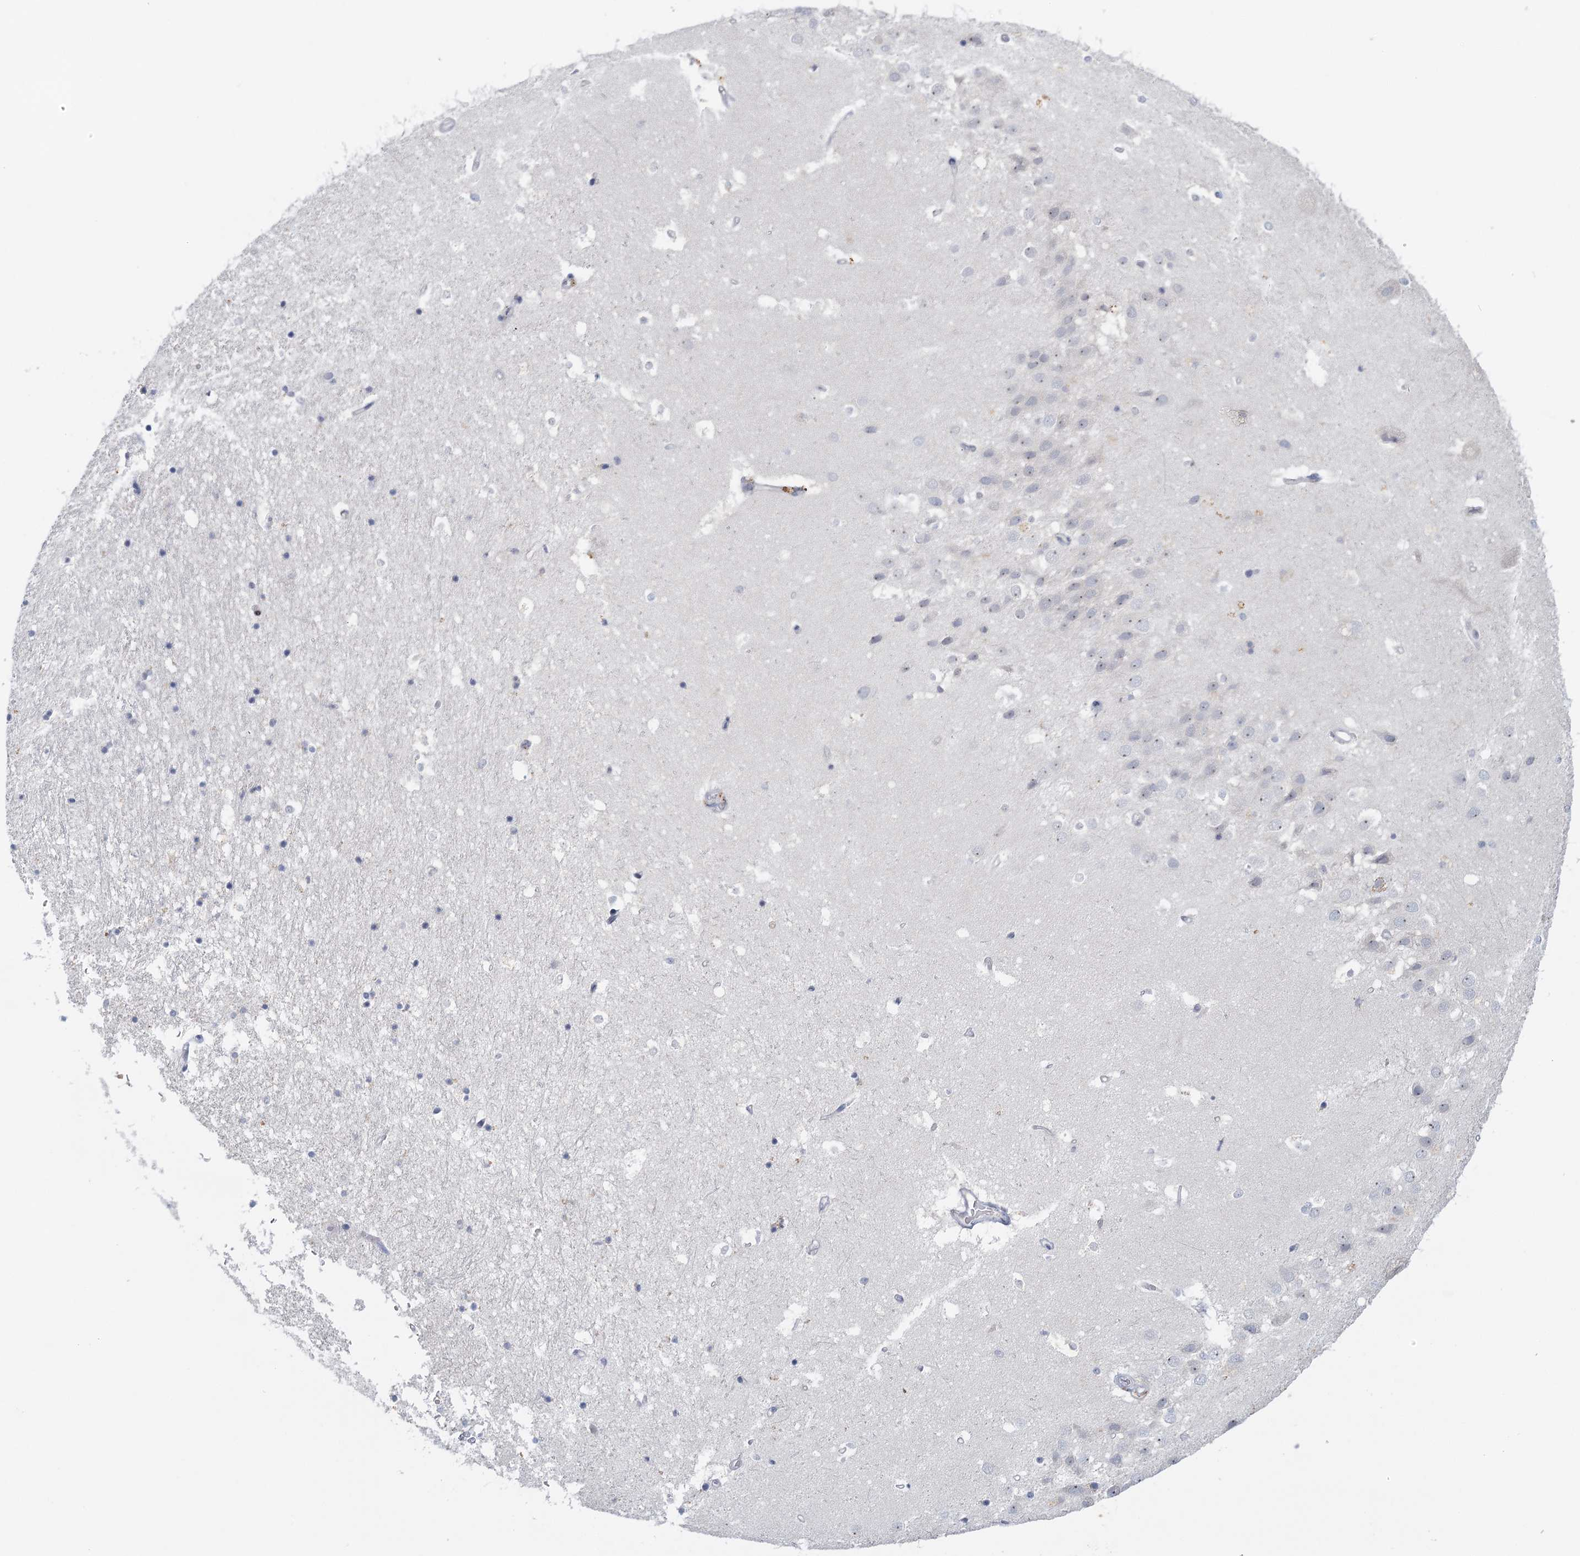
{"staining": {"intensity": "negative", "quantity": "none", "location": "none"}, "tissue": "hippocampus", "cell_type": "Glial cells", "image_type": "normal", "snomed": [{"axis": "morphology", "description": "Normal tissue, NOS"}, {"axis": "topography", "description": "Hippocampus"}], "caption": "An image of human hippocampus is negative for staining in glial cells. The staining is performed using DAB brown chromogen with nuclei counter-stained in using hematoxylin.", "gene": "MYO7B", "patient": {"sex": "female", "age": 52}}